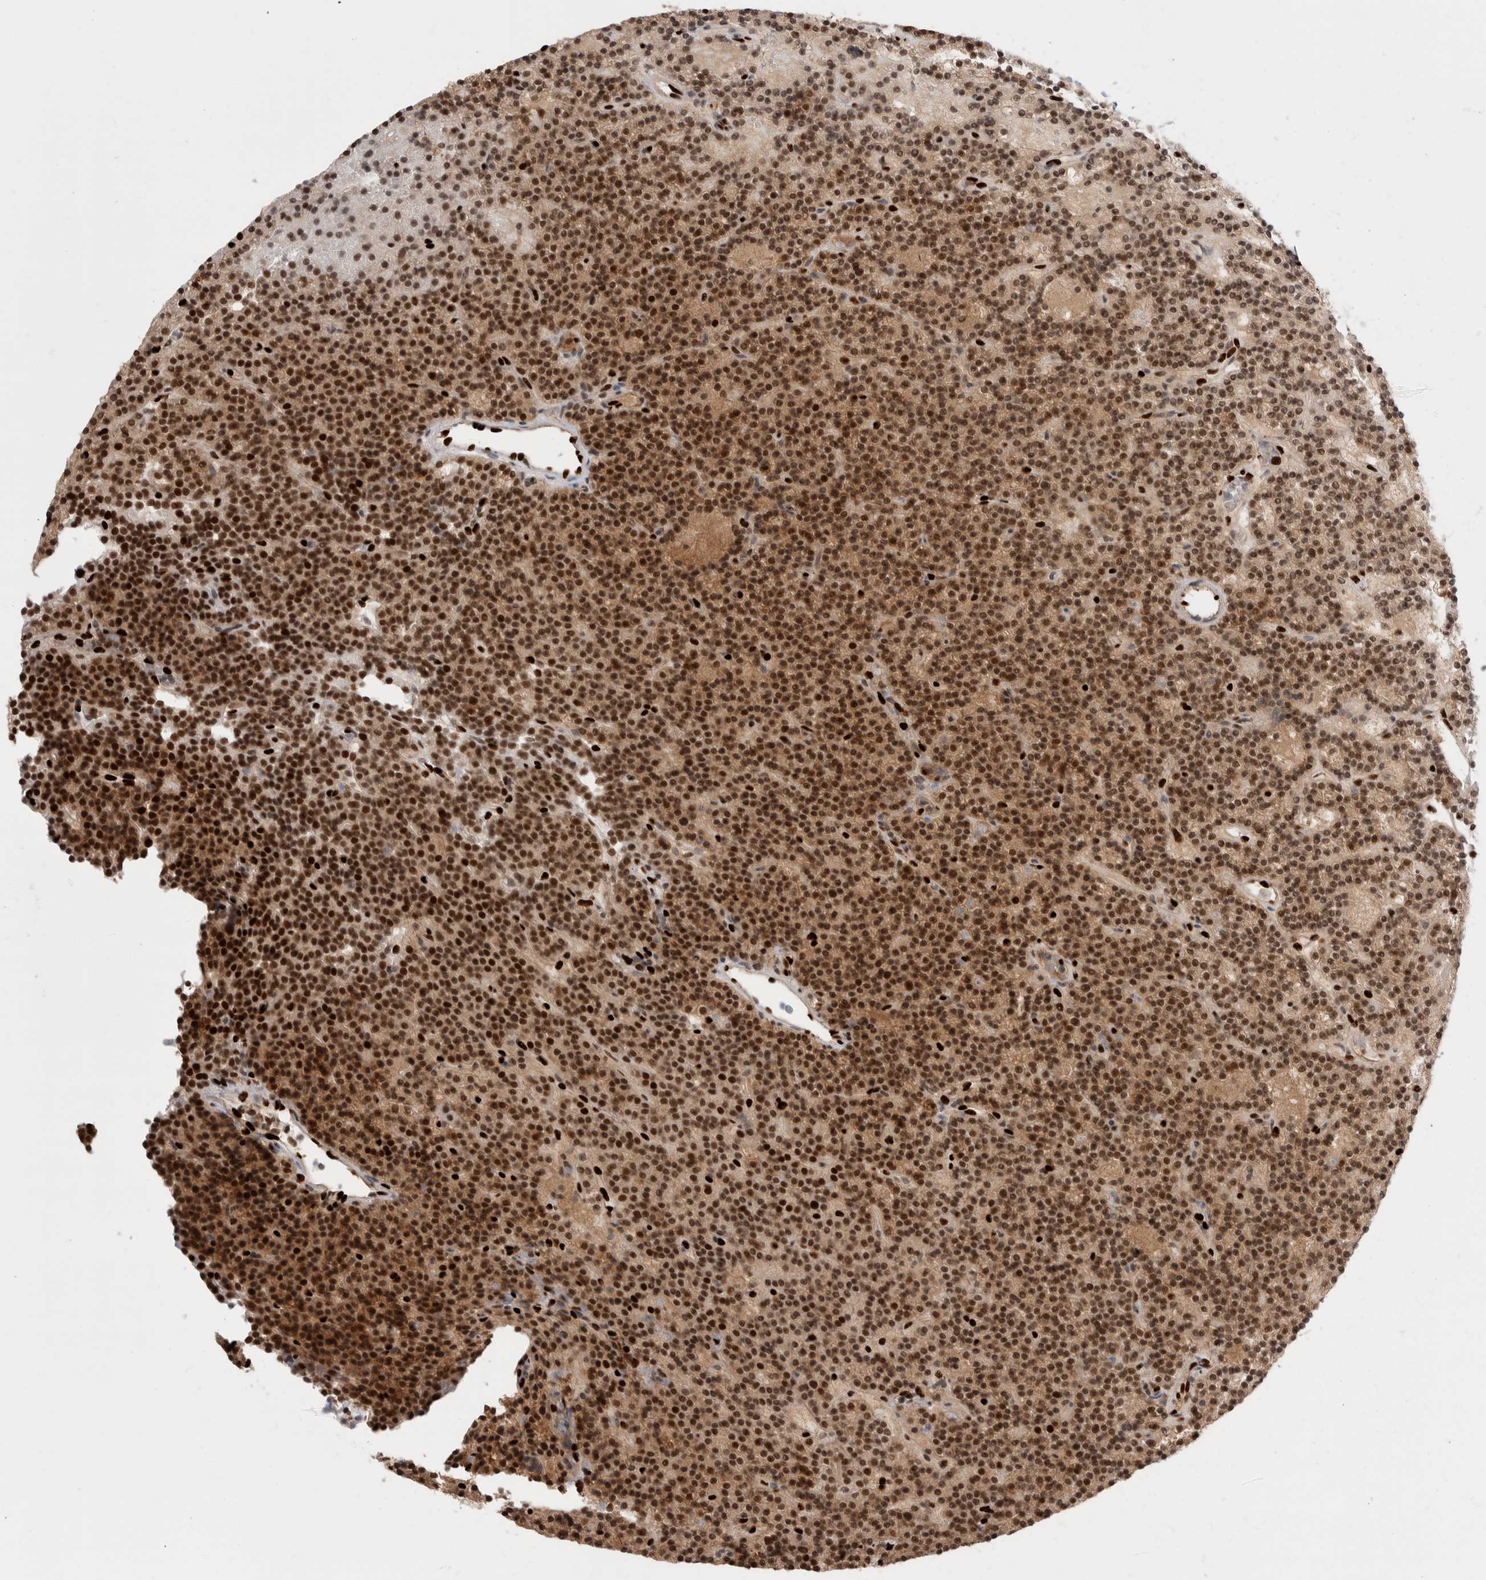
{"staining": {"intensity": "strong", "quantity": "25%-75%", "location": "cytoplasmic/membranous,nuclear"}, "tissue": "parathyroid gland", "cell_type": "Glandular cells", "image_type": "normal", "snomed": [{"axis": "morphology", "description": "Normal tissue, NOS"}, {"axis": "topography", "description": "Parathyroid gland"}], "caption": "Protein analysis of benign parathyroid gland displays strong cytoplasmic/membranous,nuclear expression in approximately 25%-75% of glandular cells. The protein of interest is shown in brown color, while the nuclei are stained blue.", "gene": "C17orf49", "patient": {"sex": "male", "age": 75}}